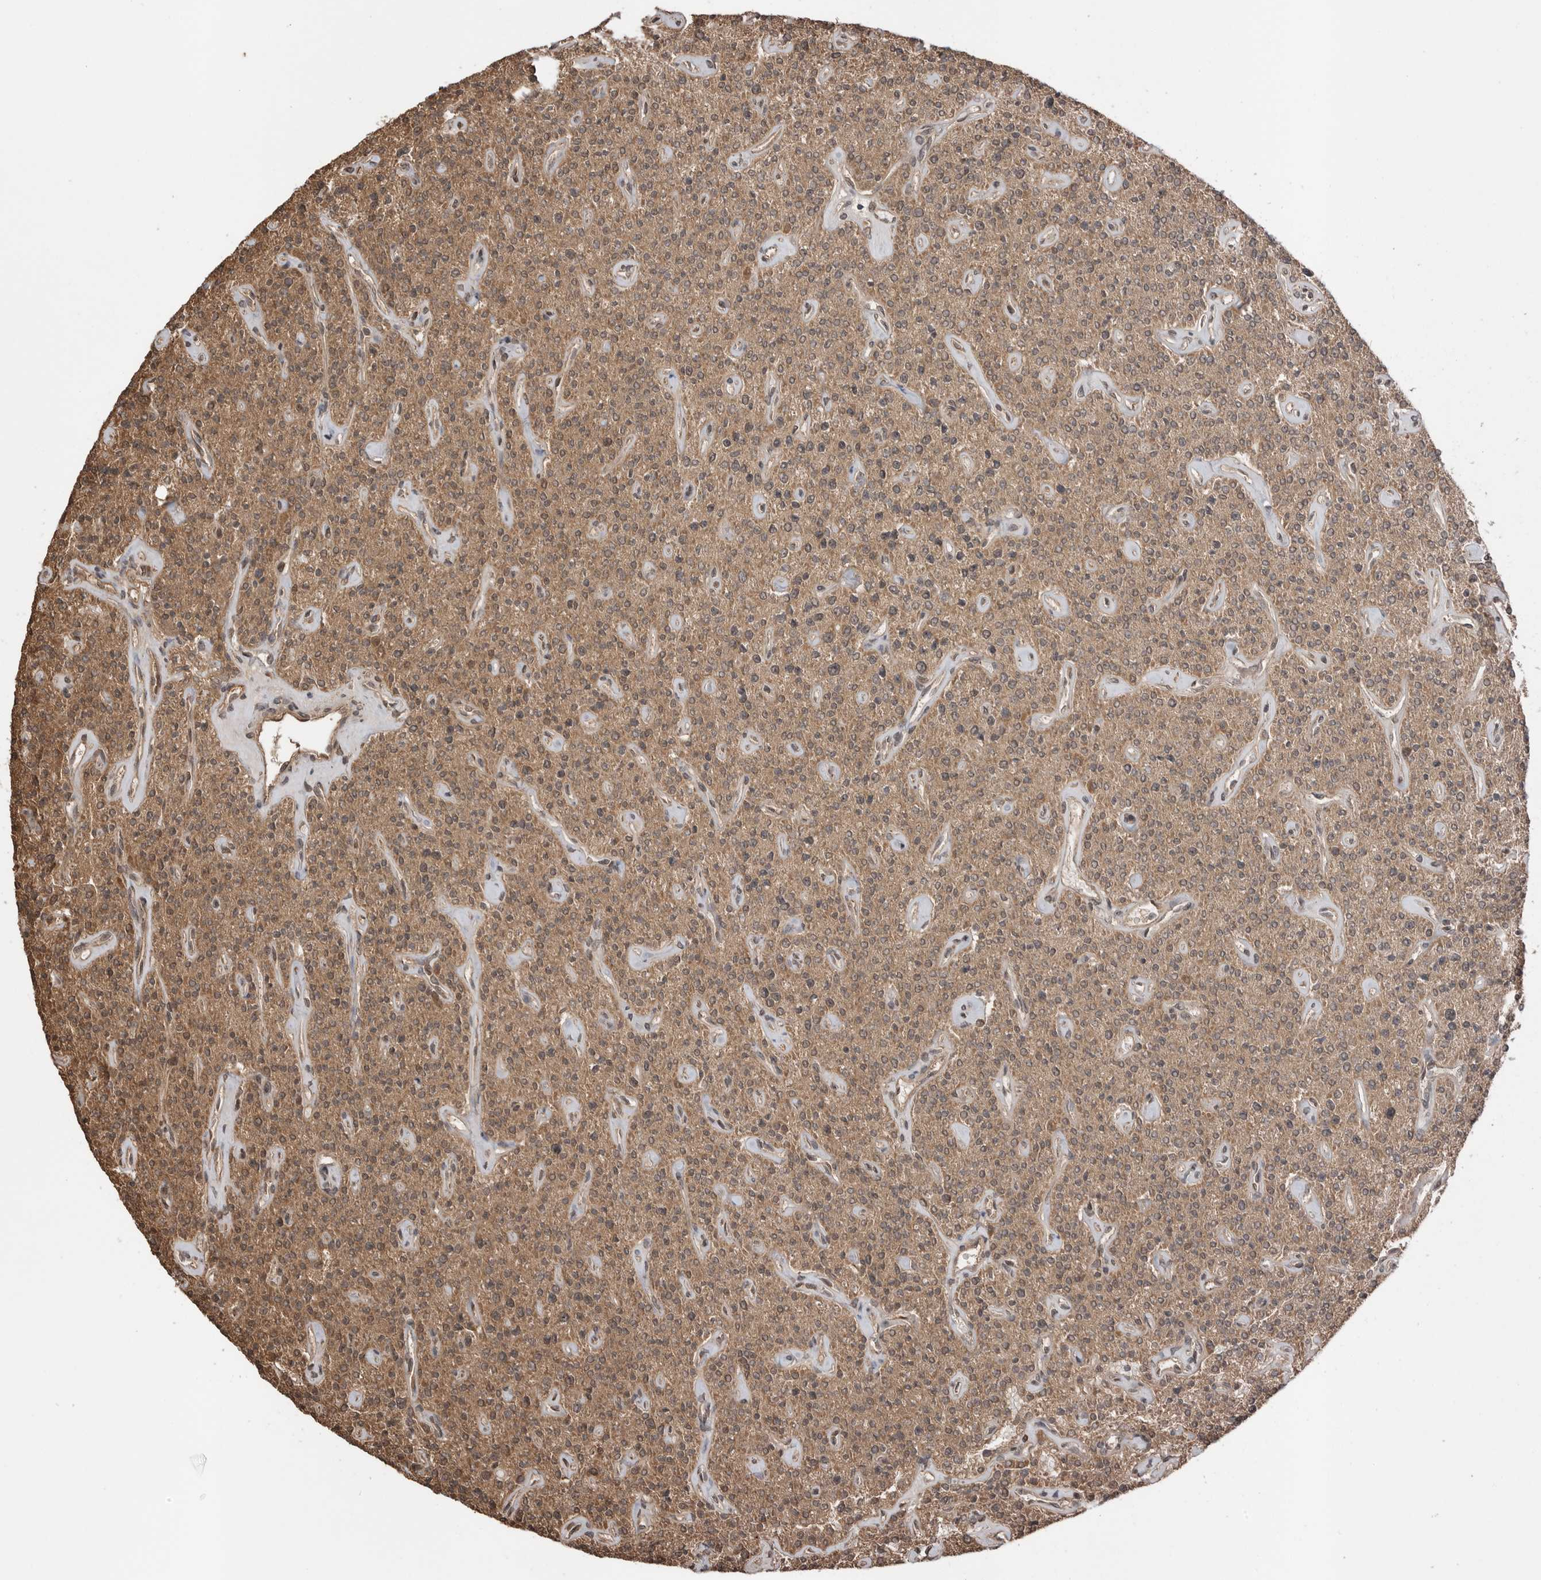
{"staining": {"intensity": "strong", "quantity": ">75%", "location": "cytoplasmic/membranous"}, "tissue": "parathyroid gland", "cell_type": "Glandular cells", "image_type": "normal", "snomed": [{"axis": "morphology", "description": "Normal tissue, NOS"}, {"axis": "topography", "description": "Parathyroid gland"}], "caption": "Parathyroid gland stained with immunohistochemistry exhibits strong cytoplasmic/membranous staining in approximately >75% of glandular cells. The staining was performed using DAB (3,3'-diaminobenzidine), with brown indicating positive protein expression. Nuclei are stained blue with hematoxylin.", "gene": "PEAK1", "patient": {"sex": "male", "age": 46}}